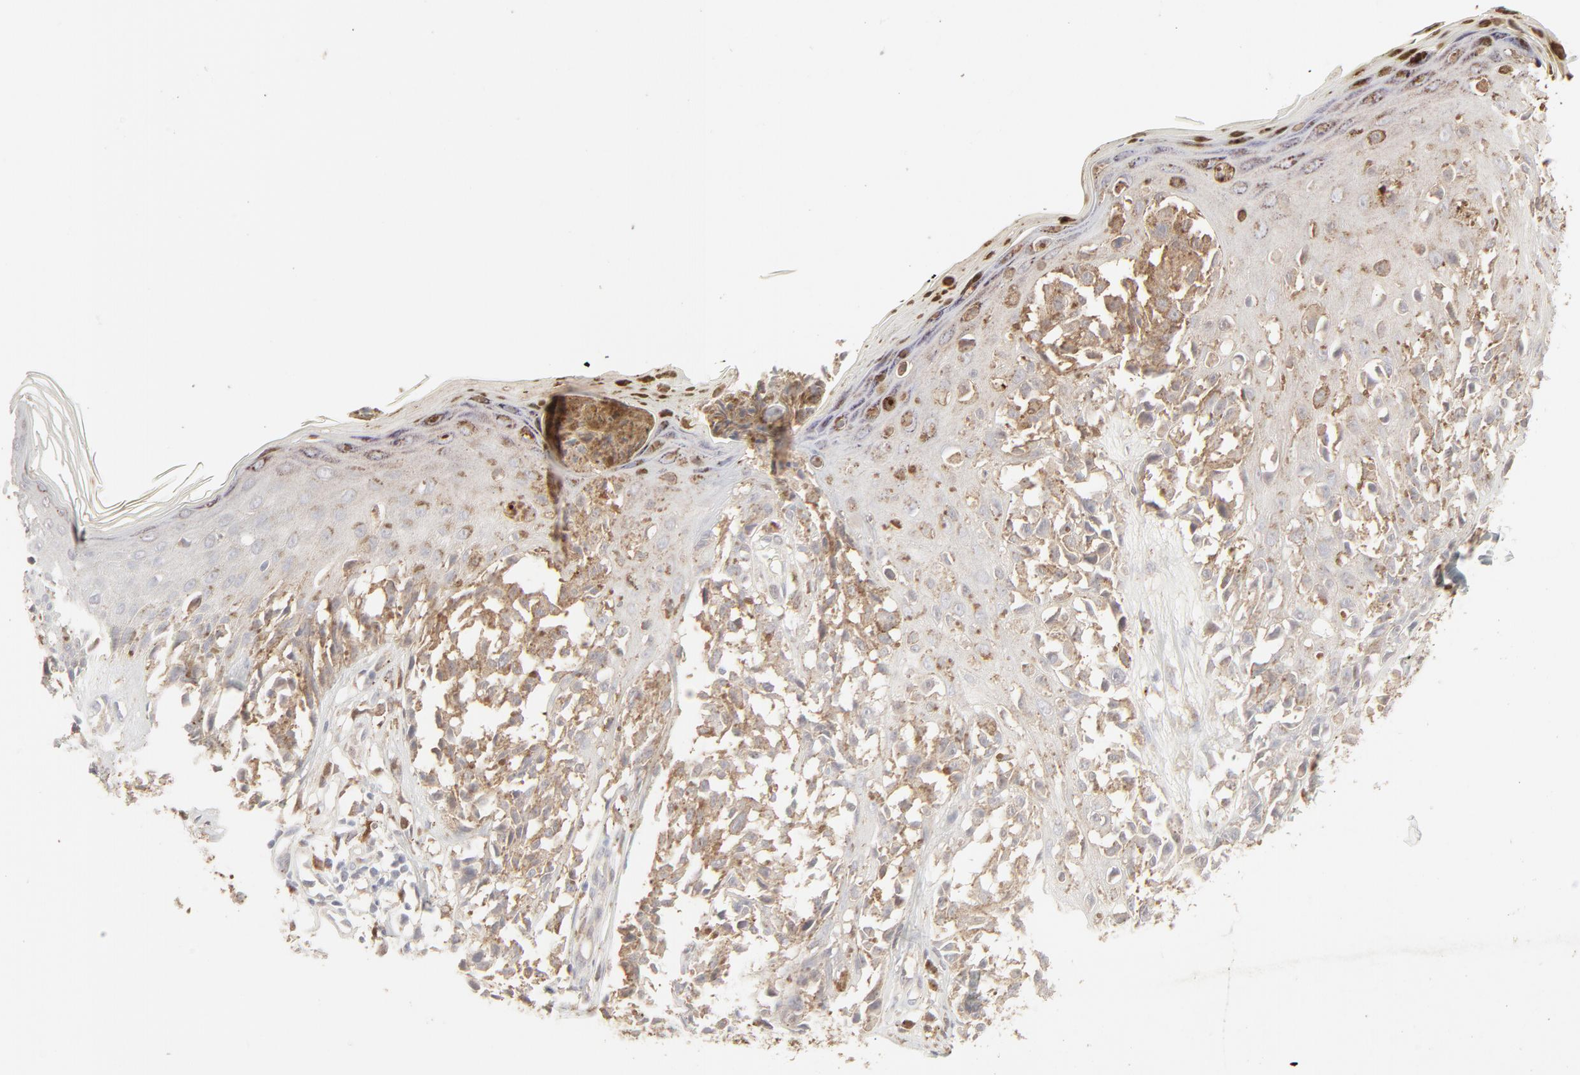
{"staining": {"intensity": "negative", "quantity": "none", "location": "none"}, "tissue": "melanoma", "cell_type": "Tumor cells", "image_type": "cancer", "snomed": [{"axis": "morphology", "description": "Malignant melanoma, NOS"}, {"axis": "topography", "description": "Skin"}], "caption": "Immunohistochemical staining of malignant melanoma exhibits no significant positivity in tumor cells.", "gene": "LGALS2", "patient": {"sex": "female", "age": 38}}